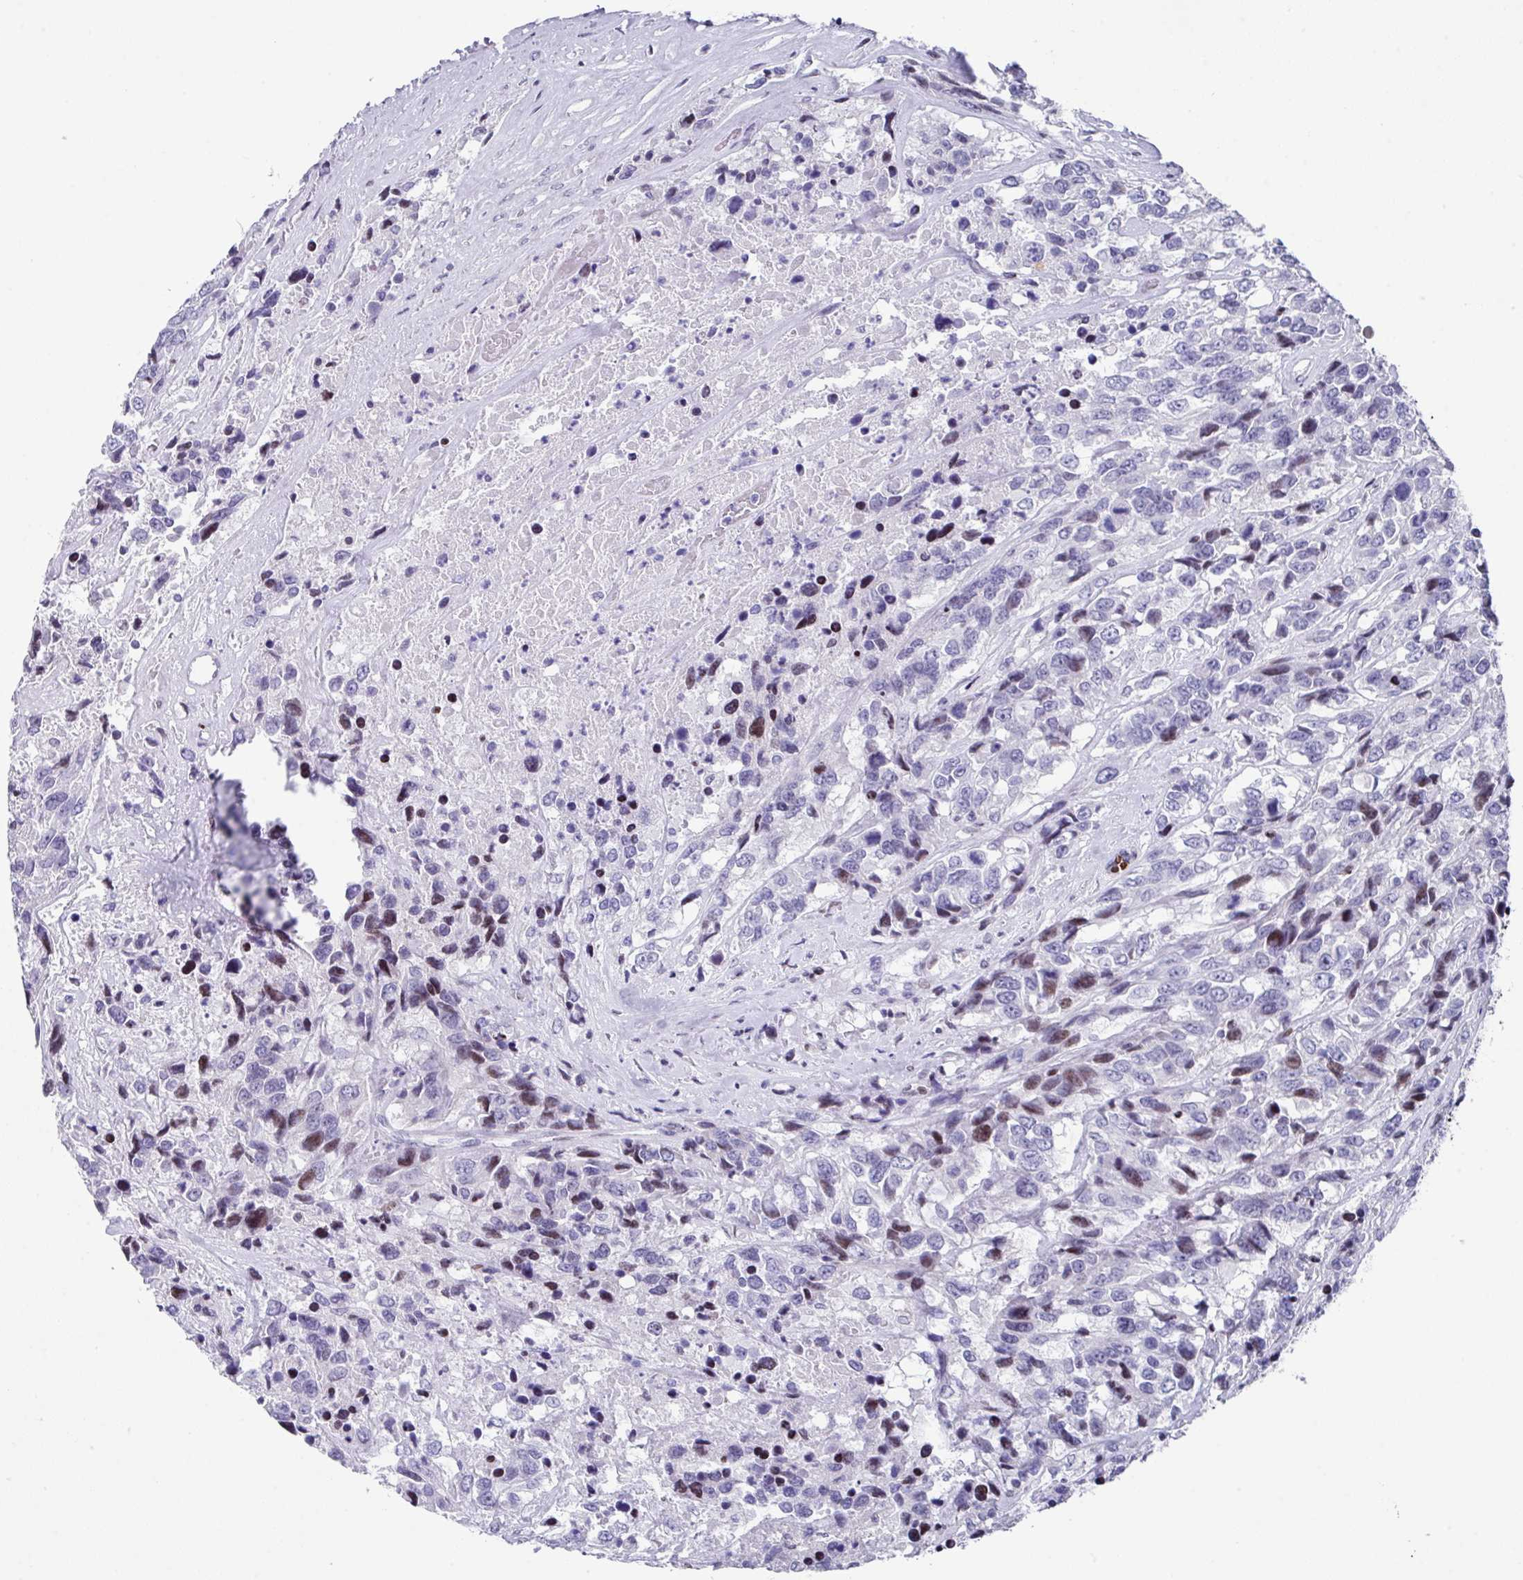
{"staining": {"intensity": "moderate", "quantity": "<25%", "location": "nuclear"}, "tissue": "urothelial cancer", "cell_type": "Tumor cells", "image_type": "cancer", "snomed": [{"axis": "morphology", "description": "Urothelial carcinoma, High grade"}, {"axis": "topography", "description": "Urinary bladder"}], "caption": "The photomicrograph displays immunohistochemical staining of urothelial cancer. There is moderate nuclear expression is seen in approximately <25% of tumor cells.", "gene": "TCF3", "patient": {"sex": "female", "age": 70}}